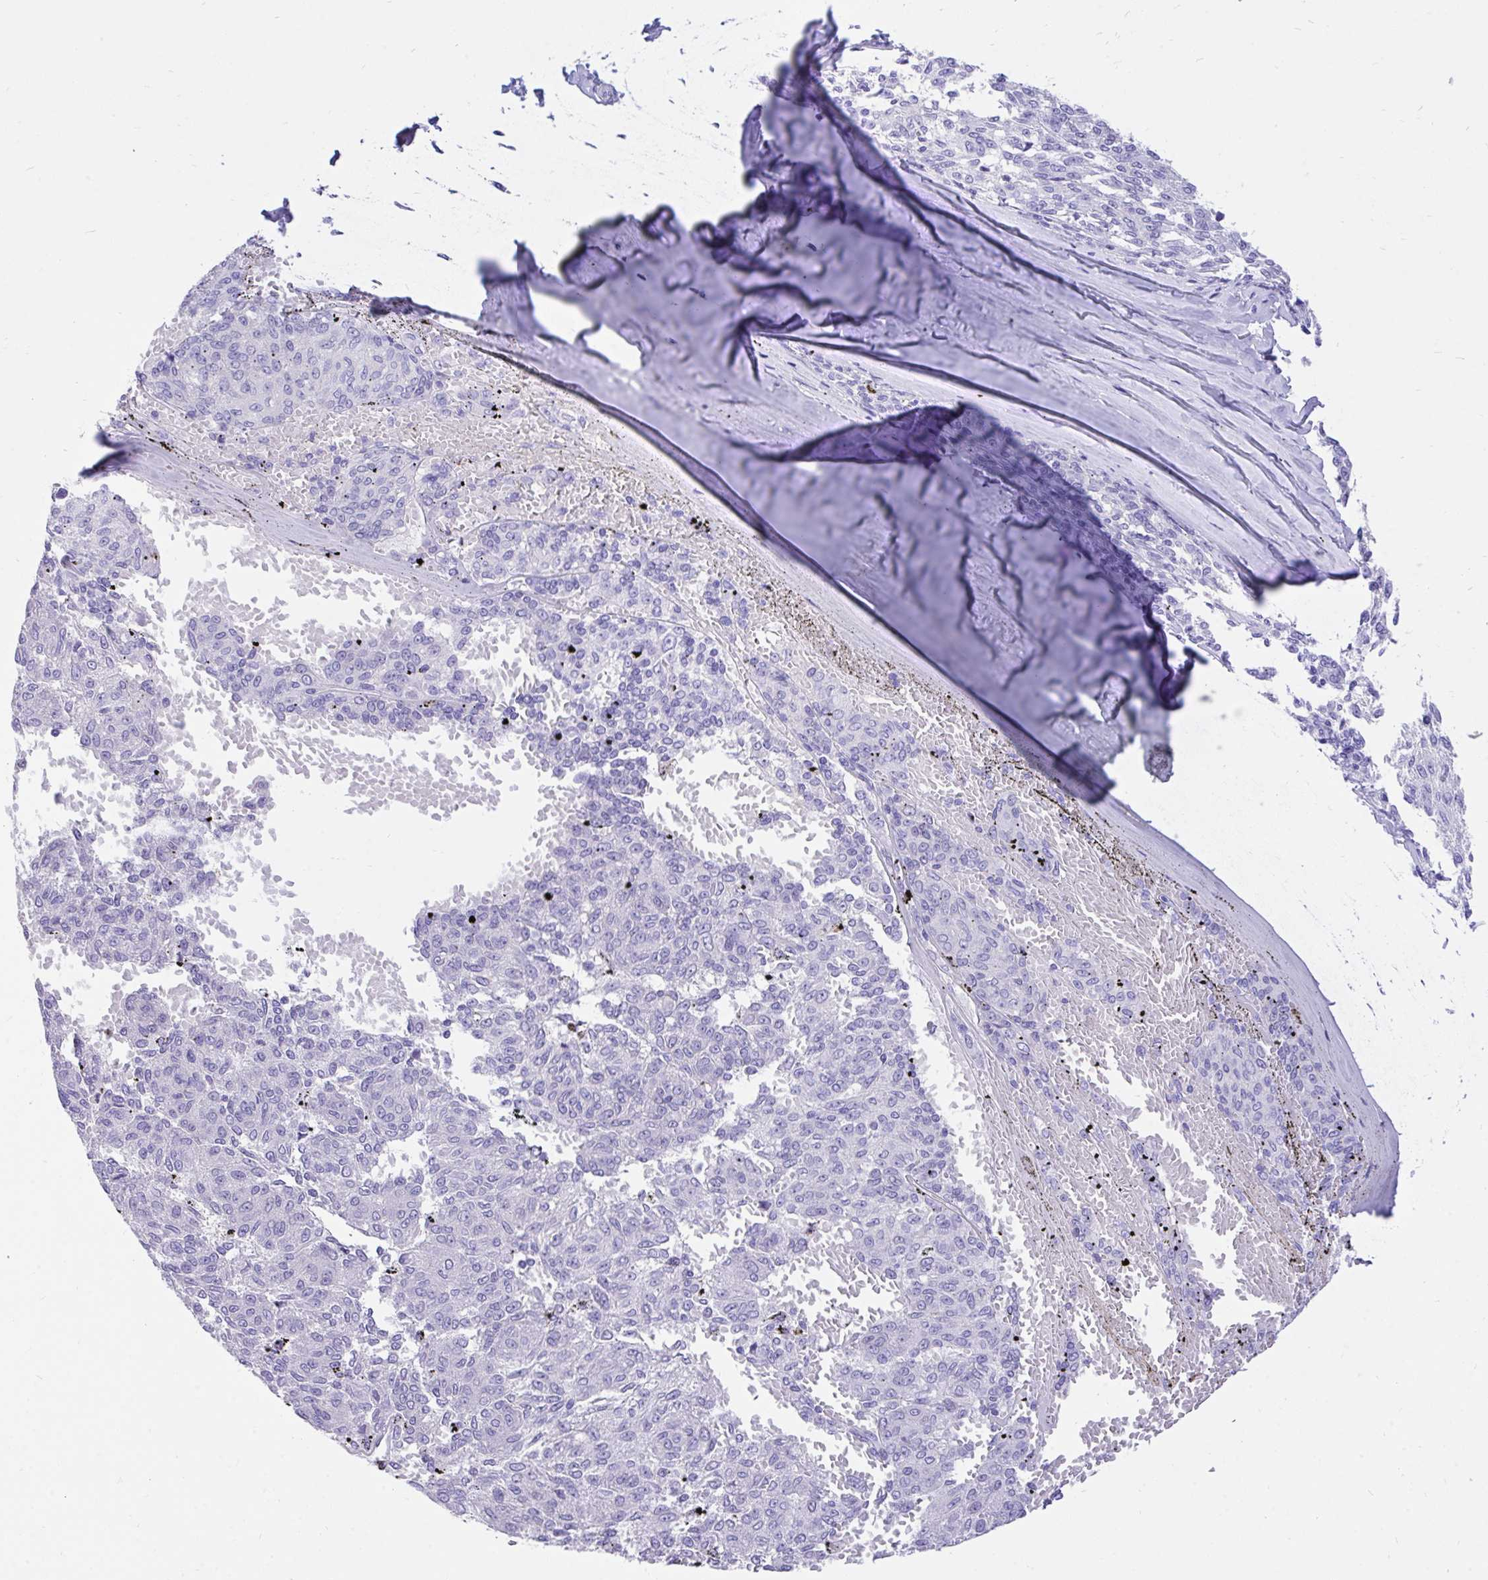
{"staining": {"intensity": "negative", "quantity": "none", "location": "none"}, "tissue": "melanoma", "cell_type": "Tumor cells", "image_type": "cancer", "snomed": [{"axis": "morphology", "description": "Malignant melanoma, NOS"}, {"axis": "topography", "description": "Skin"}], "caption": "Tumor cells show no significant positivity in melanoma.", "gene": "MON1A", "patient": {"sex": "female", "age": 72}}